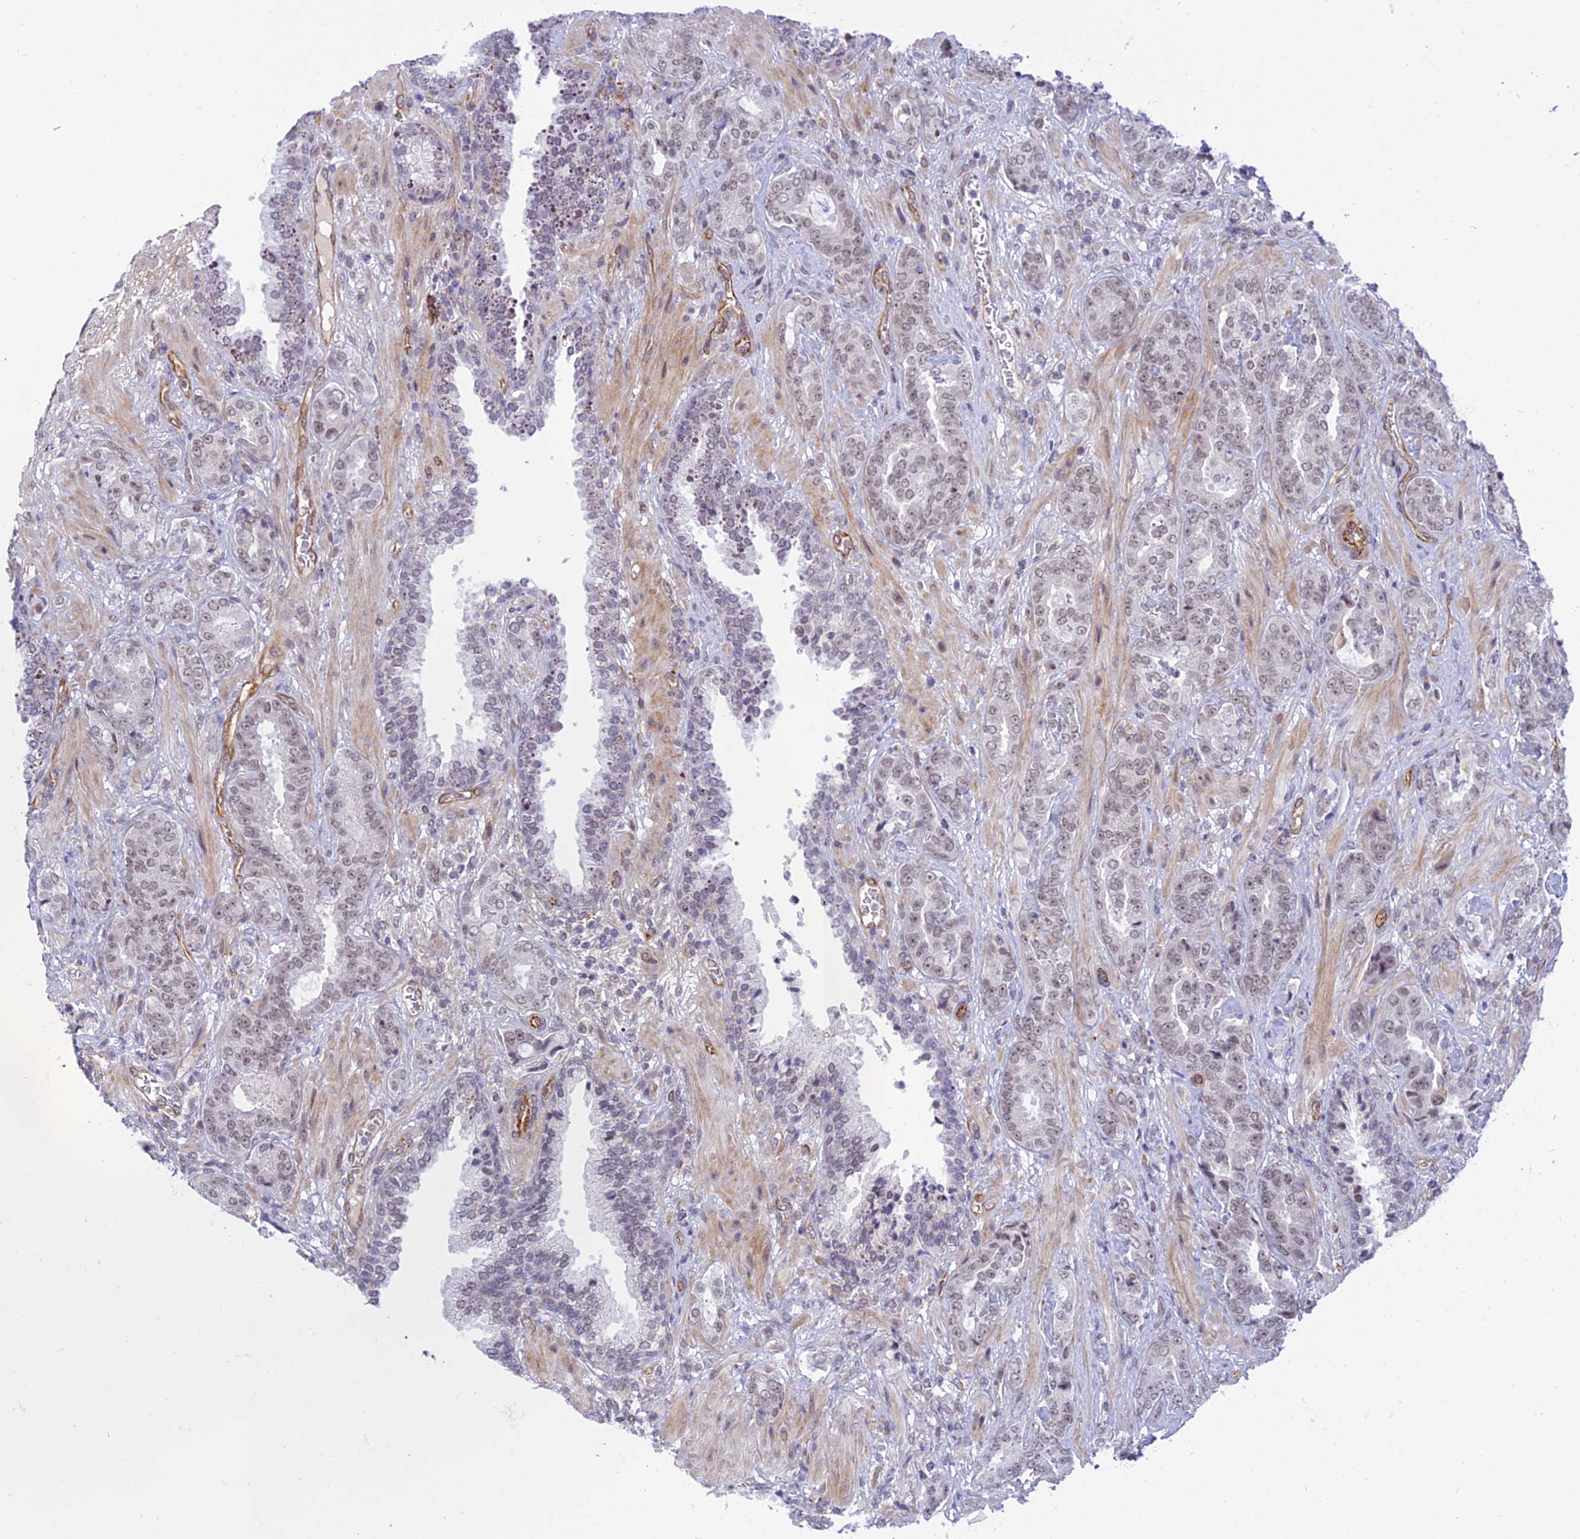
{"staining": {"intensity": "weak", "quantity": ">75%", "location": "nuclear"}, "tissue": "prostate cancer", "cell_type": "Tumor cells", "image_type": "cancer", "snomed": [{"axis": "morphology", "description": "Adenocarcinoma, High grade"}, {"axis": "topography", "description": "Prostate"}], "caption": "There is low levels of weak nuclear positivity in tumor cells of high-grade adenocarcinoma (prostate), as demonstrated by immunohistochemical staining (brown color).", "gene": "SAPCD2", "patient": {"sex": "male", "age": 71}}